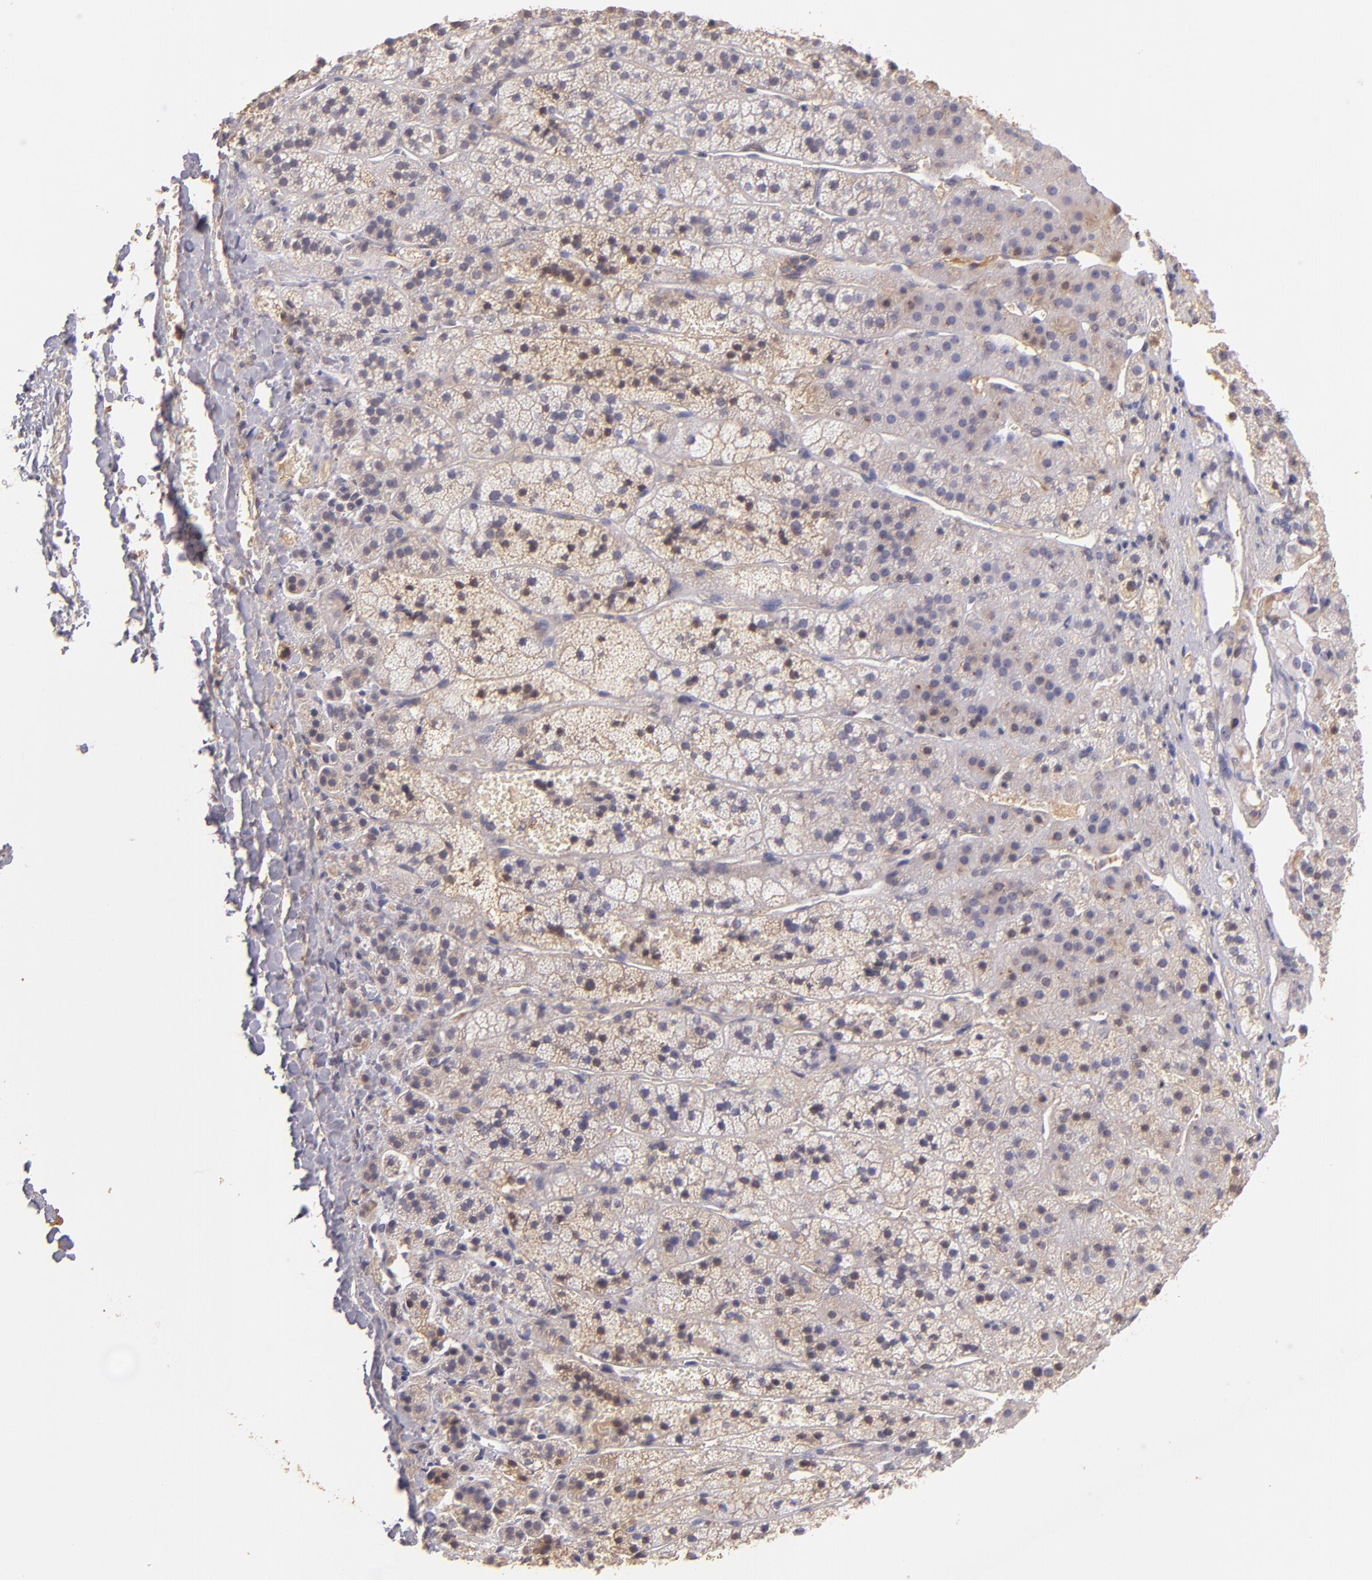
{"staining": {"intensity": "weak", "quantity": ">75%", "location": "cytoplasmic/membranous"}, "tissue": "adrenal gland", "cell_type": "Glandular cells", "image_type": "normal", "snomed": [{"axis": "morphology", "description": "Normal tissue, NOS"}, {"axis": "topography", "description": "Adrenal gland"}], "caption": "Immunohistochemical staining of unremarkable adrenal gland shows low levels of weak cytoplasmic/membranous positivity in approximately >75% of glandular cells.", "gene": "SERPINC1", "patient": {"sex": "female", "age": 44}}